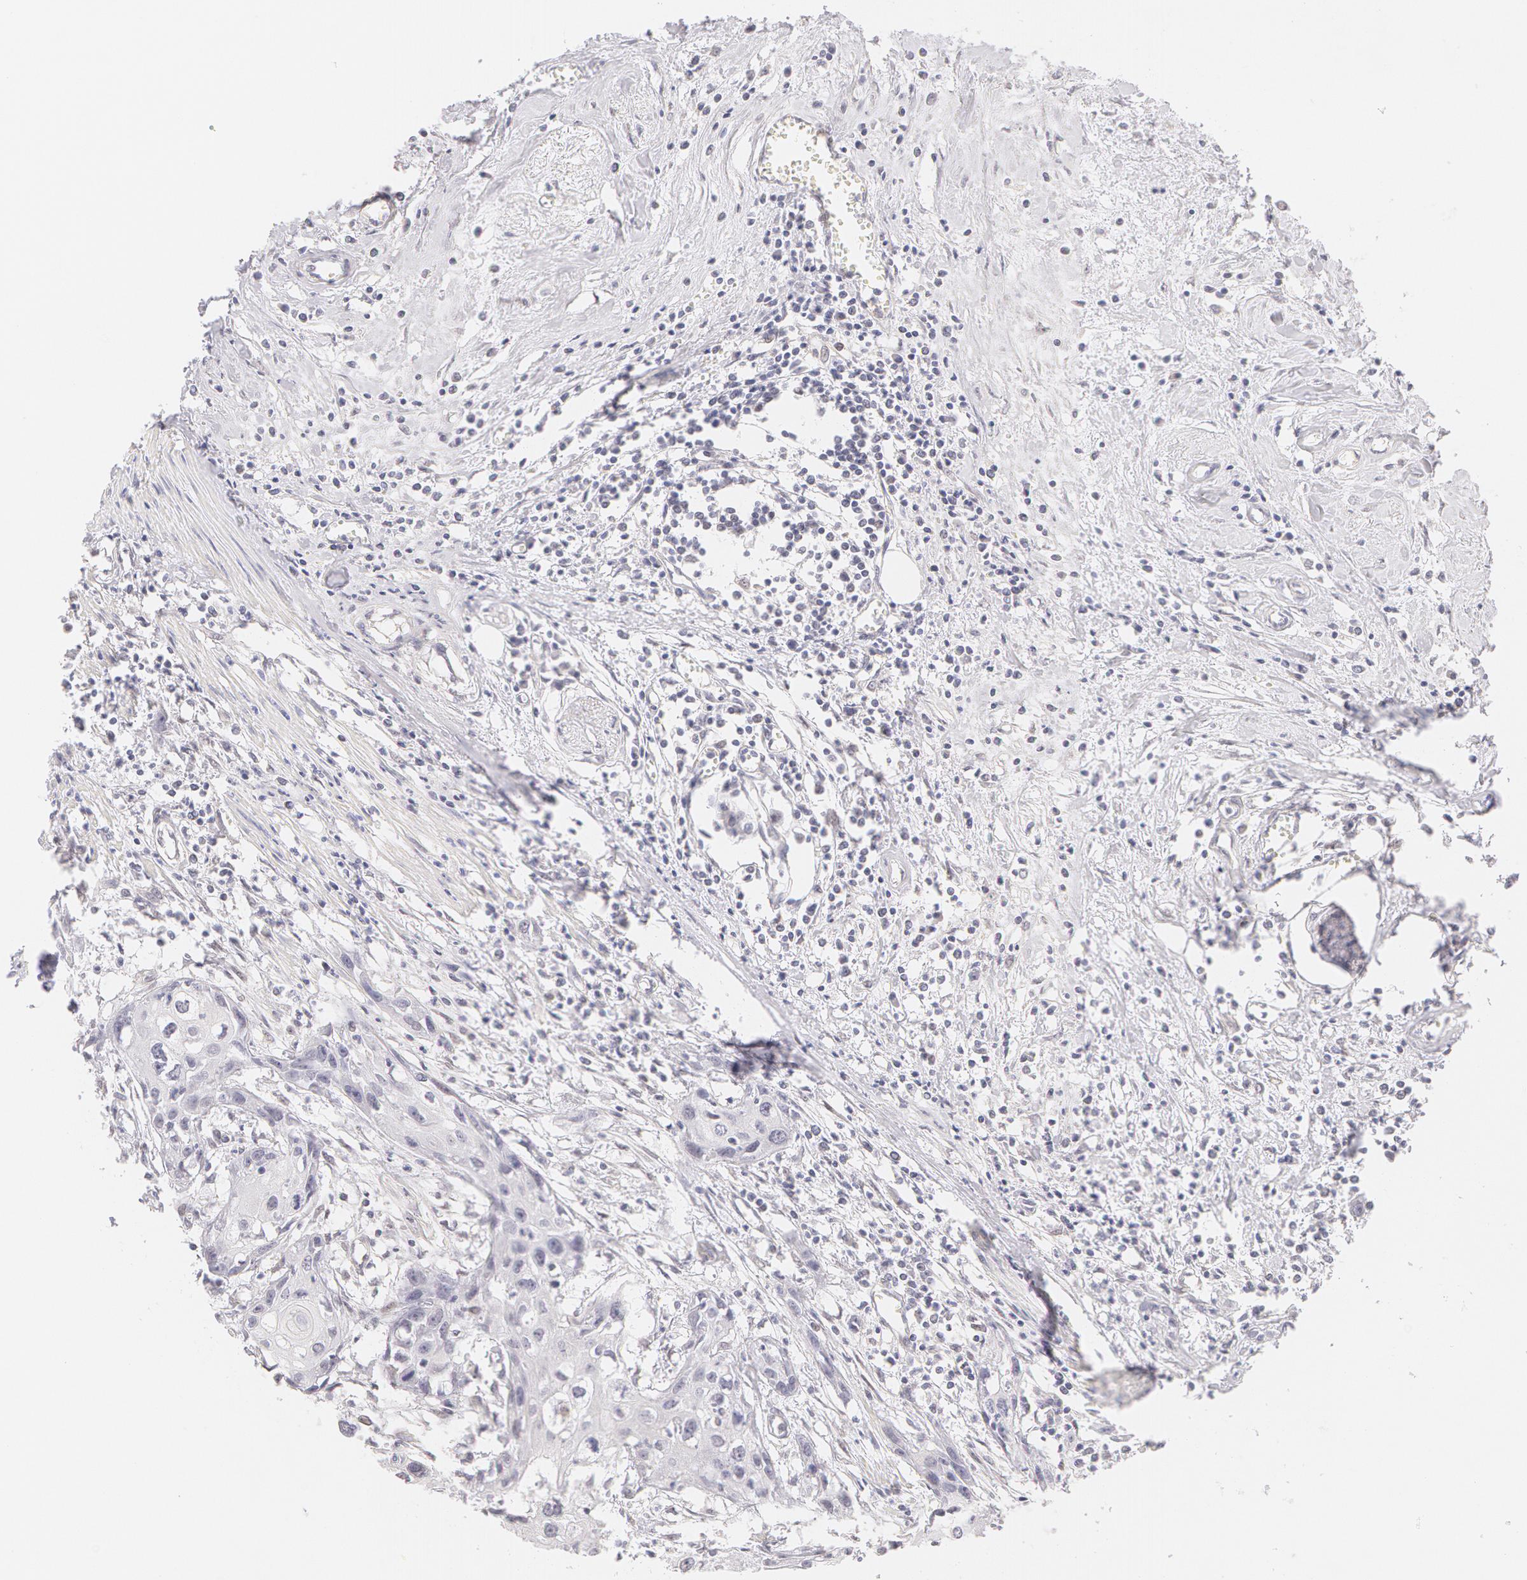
{"staining": {"intensity": "negative", "quantity": "none", "location": "none"}, "tissue": "urothelial cancer", "cell_type": "Tumor cells", "image_type": "cancer", "snomed": [{"axis": "morphology", "description": "Urothelial carcinoma, High grade"}, {"axis": "topography", "description": "Urinary bladder"}], "caption": "Immunohistochemical staining of high-grade urothelial carcinoma exhibits no significant positivity in tumor cells.", "gene": "ZNF597", "patient": {"sex": "male", "age": 54}}